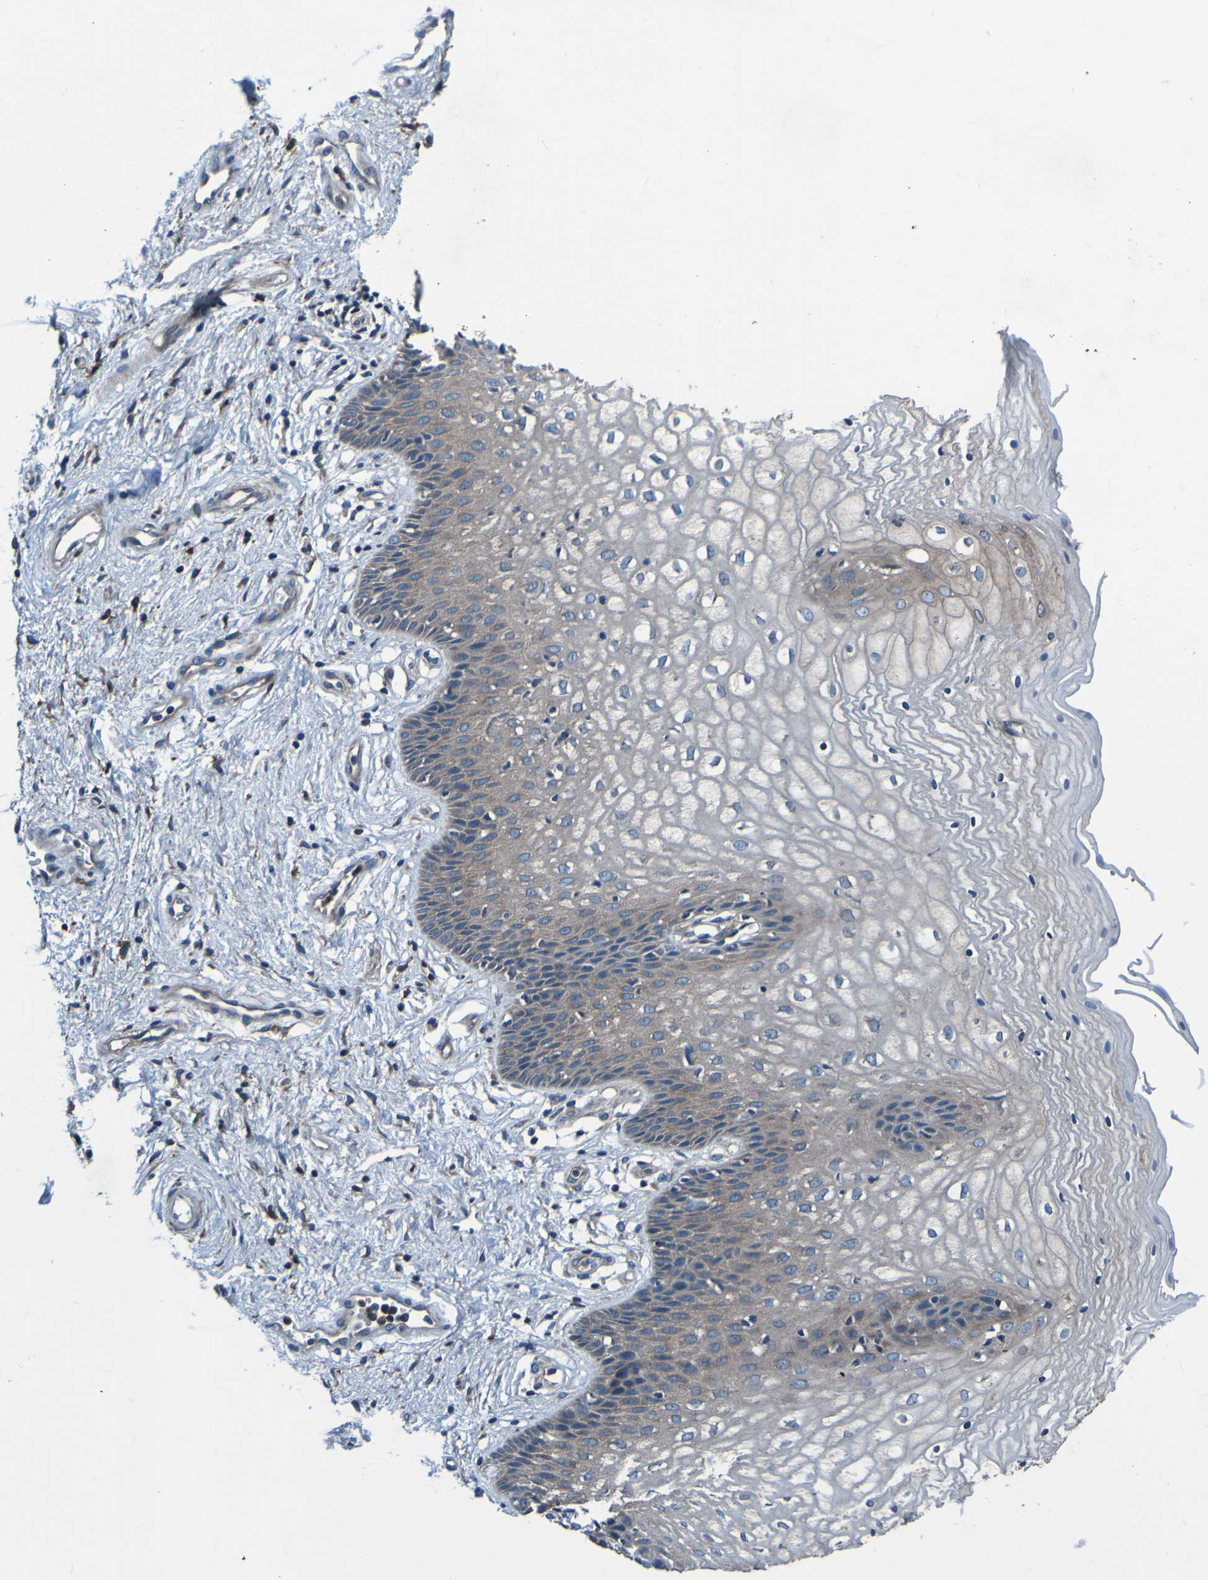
{"staining": {"intensity": "moderate", "quantity": "25%-75%", "location": "cytoplasmic/membranous"}, "tissue": "vagina", "cell_type": "Squamous epithelial cells", "image_type": "normal", "snomed": [{"axis": "morphology", "description": "Normal tissue, NOS"}, {"axis": "topography", "description": "Vagina"}], "caption": "Protein staining of unremarkable vagina shows moderate cytoplasmic/membranous expression in about 25%-75% of squamous epithelial cells. The staining was performed using DAB (3,3'-diaminobenzidine) to visualize the protein expression in brown, while the nuclei were stained in blue with hematoxylin (Magnification: 20x).", "gene": "RAB5B", "patient": {"sex": "female", "age": 34}}